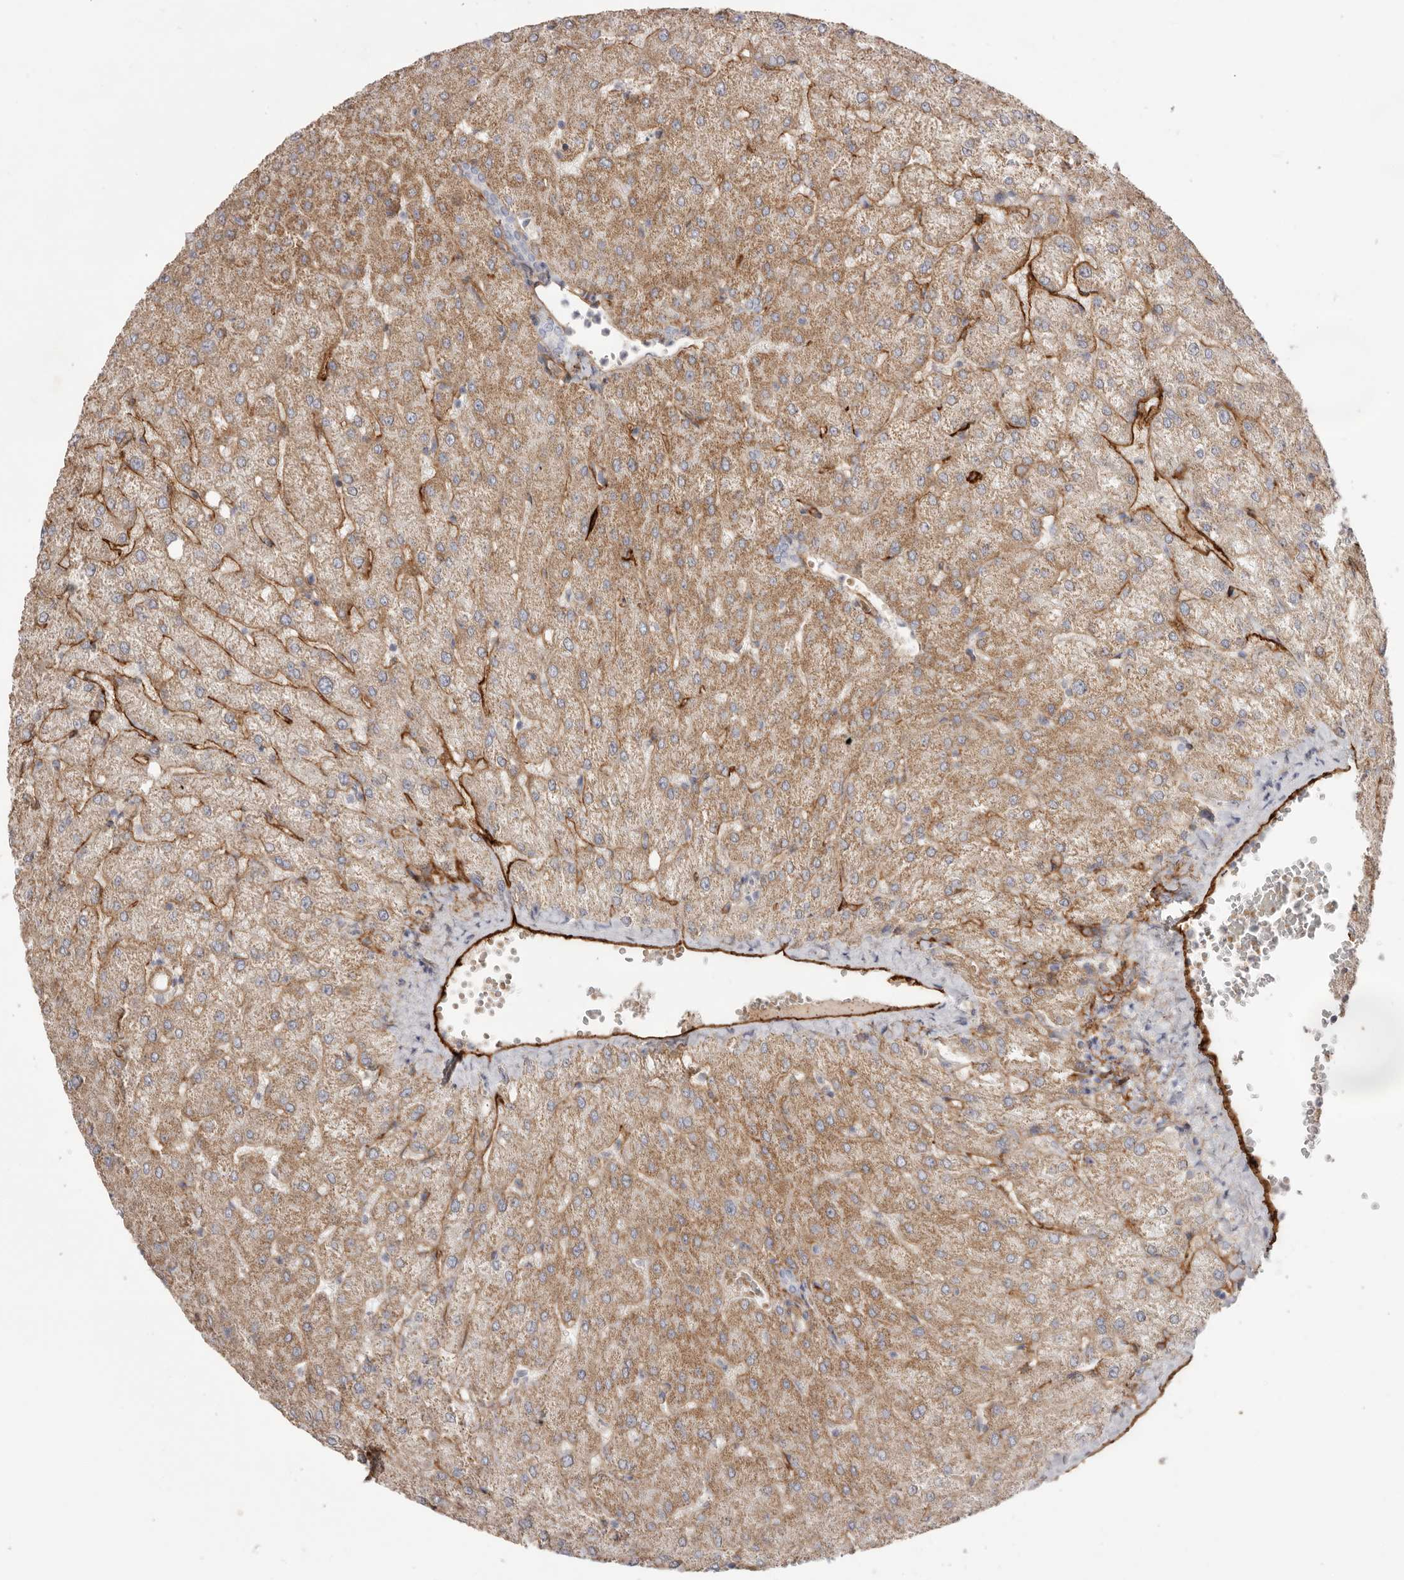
{"staining": {"intensity": "negative", "quantity": "none", "location": "none"}, "tissue": "liver", "cell_type": "Cholangiocytes", "image_type": "normal", "snomed": [{"axis": "morphology", "description": "Normal tissue, NOS"}, {"axis": "topography", "description": "Liver"}], "caption": "High magnification brightfield microscopy of benign liver stained with DAB (brown) and counterstained with hematoxylin (blue): cholangiocytes show no significant staining. Nuclei are stained in blue.", "gene": "LRRC66", "patient": {"sex": "female", "age": 54}}